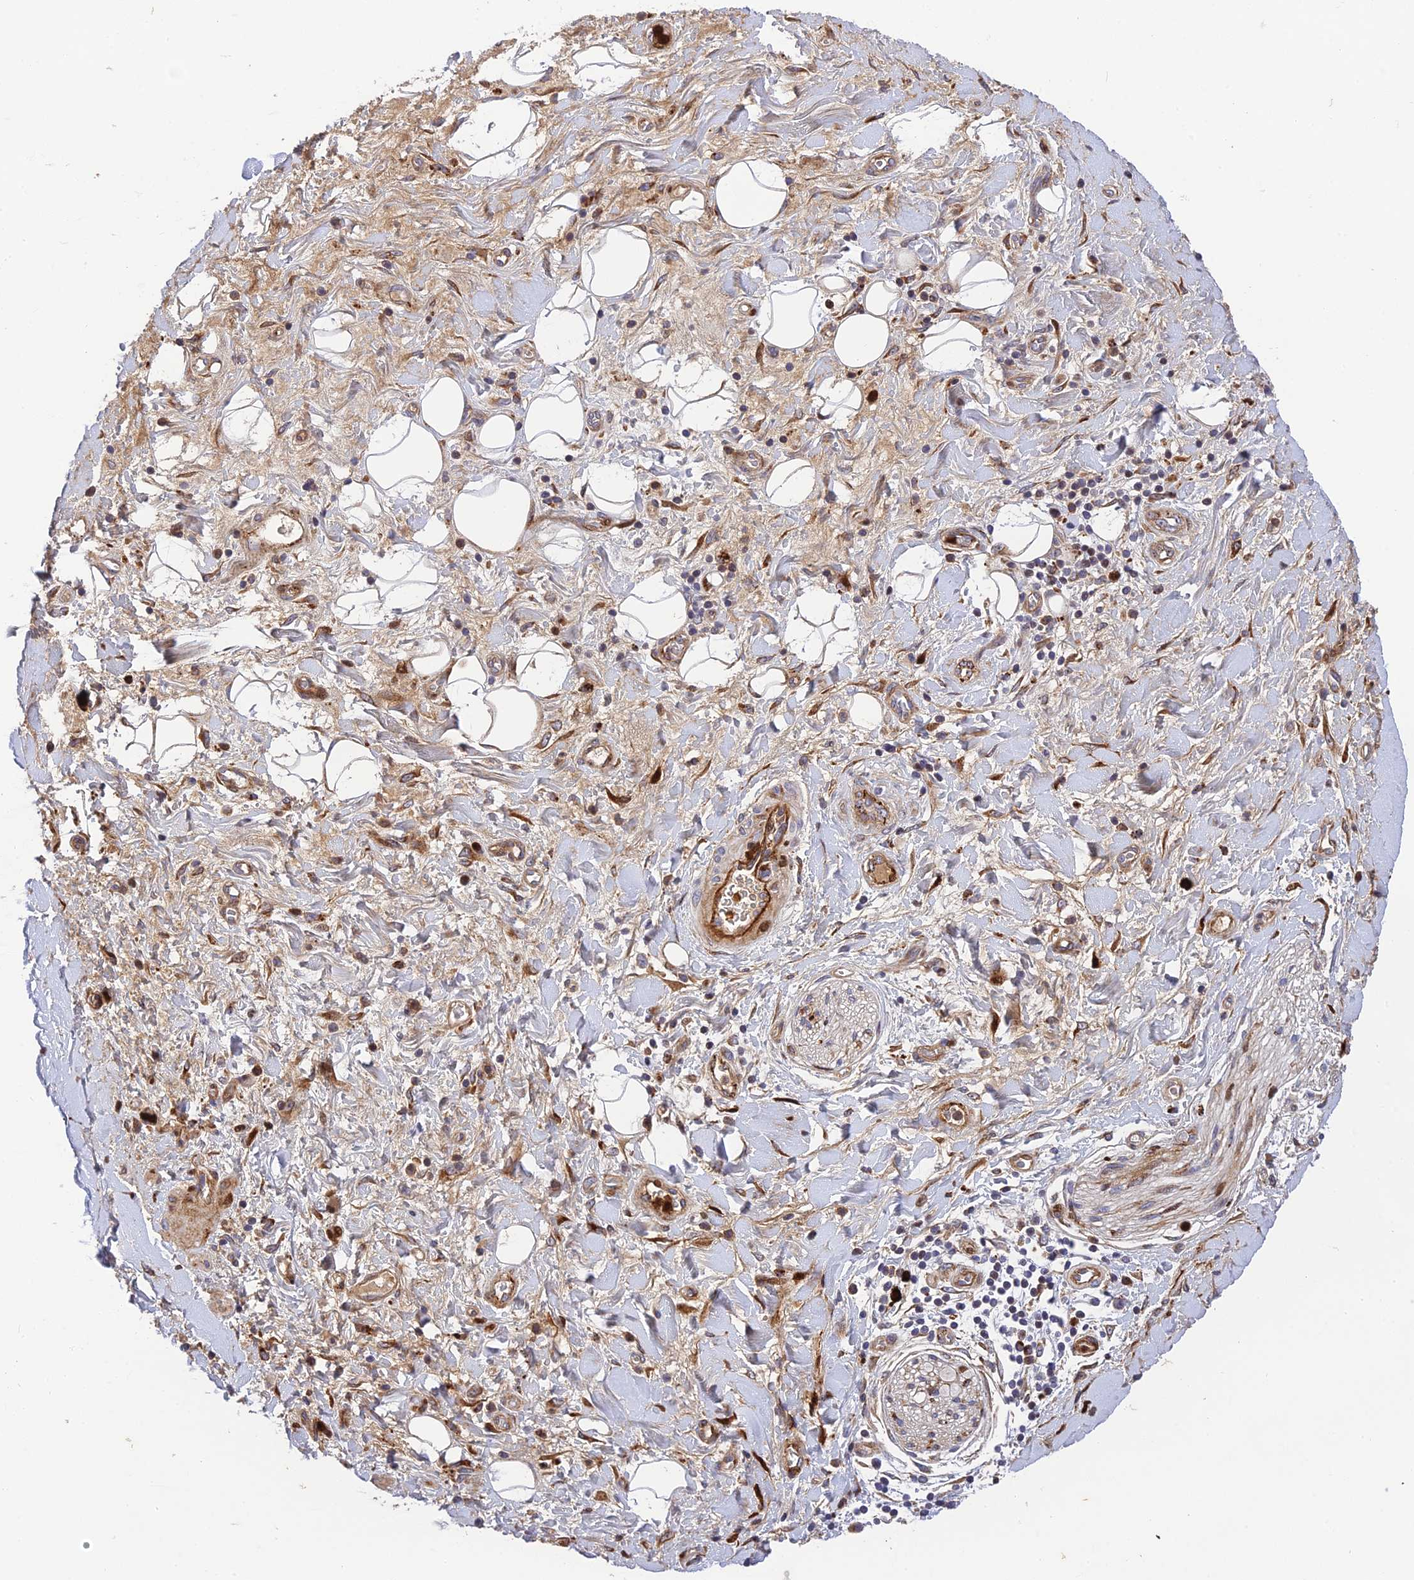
{"staining": {"intensity": "moderate", "quantity": "<25%", "location": "cytoplasmic/membranous"}, "tissue": "adipose tissue", "cell_type": "Adipocytes", "image_type": "normal", "snomed": [{"axis": "morphology", "description": "Normal tissue, NOS"}, {"axis": "morphology", "description": "Adenocarcinoma, NOS"}, {"axis": "topography", "description": "Pancreas"}, {"axis": "topography", "description": "Peripheral nerve tissue"}], "caption": "DAB immunohistochemical staining of normal adipose tissue reveals moderate cytoplasmic/membranous protein staining in approximately <25% of adipocytes. (DAB IHC with brightfield microscopy, high magnification).", "gene": "CPSF4L", "patient": {"sex": "male", "age": 59}}